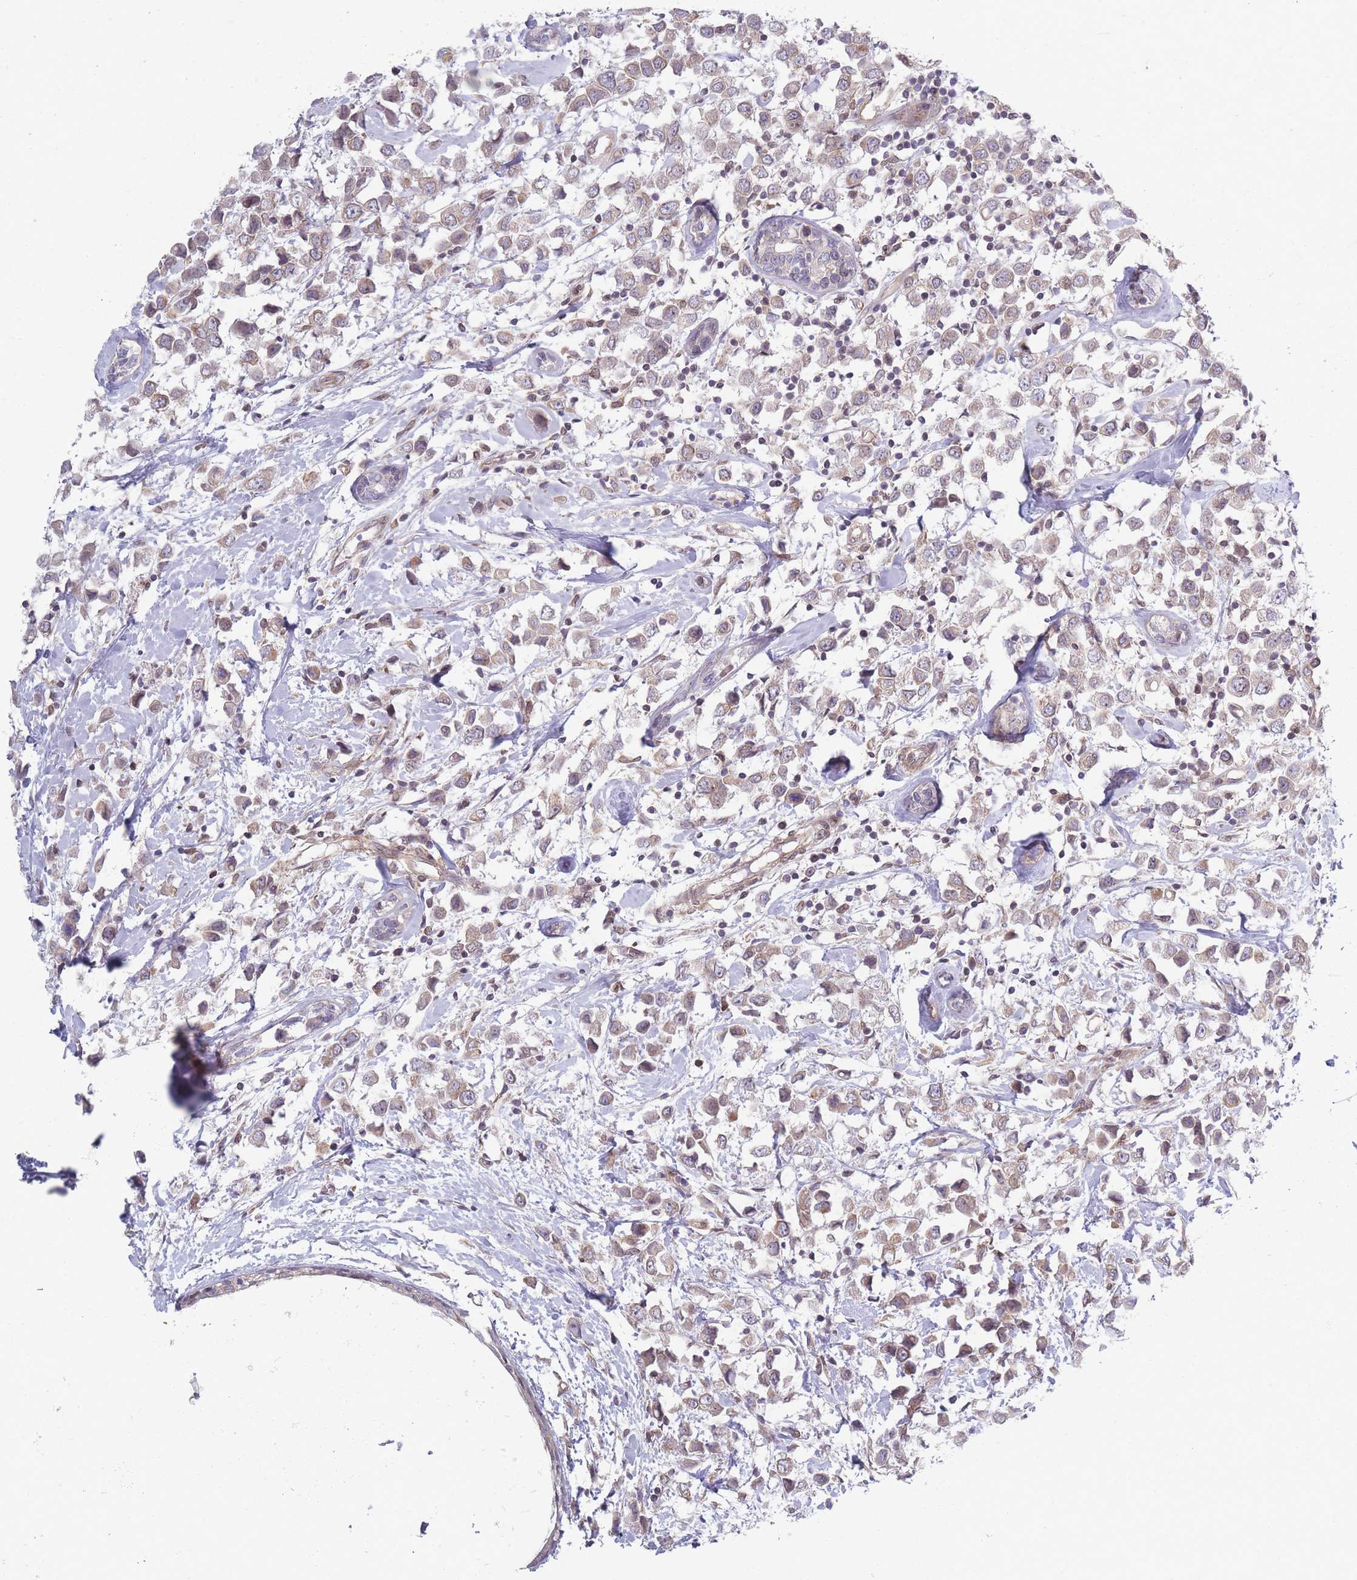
{"staining": {"intensity": "weak", "quantity": ">75%", "location": "cytoplasmic/membranous"}, "tissue": "breast cancer", "cell_type": "Tumor cells", "image_type": "cancer", "snomed": [{"axis": "morphology", "description": "Duct carcinoma"}, {"axis": "topography", "description": "Breast"}], "caption": "Tumor cells display low levels of weak cytoplasmic/membranous positivity in approximately >75% of cells in breast intraductal carcinoma.", "gene": "VRK2", "patient": {"sex": "female", "age": 61}}